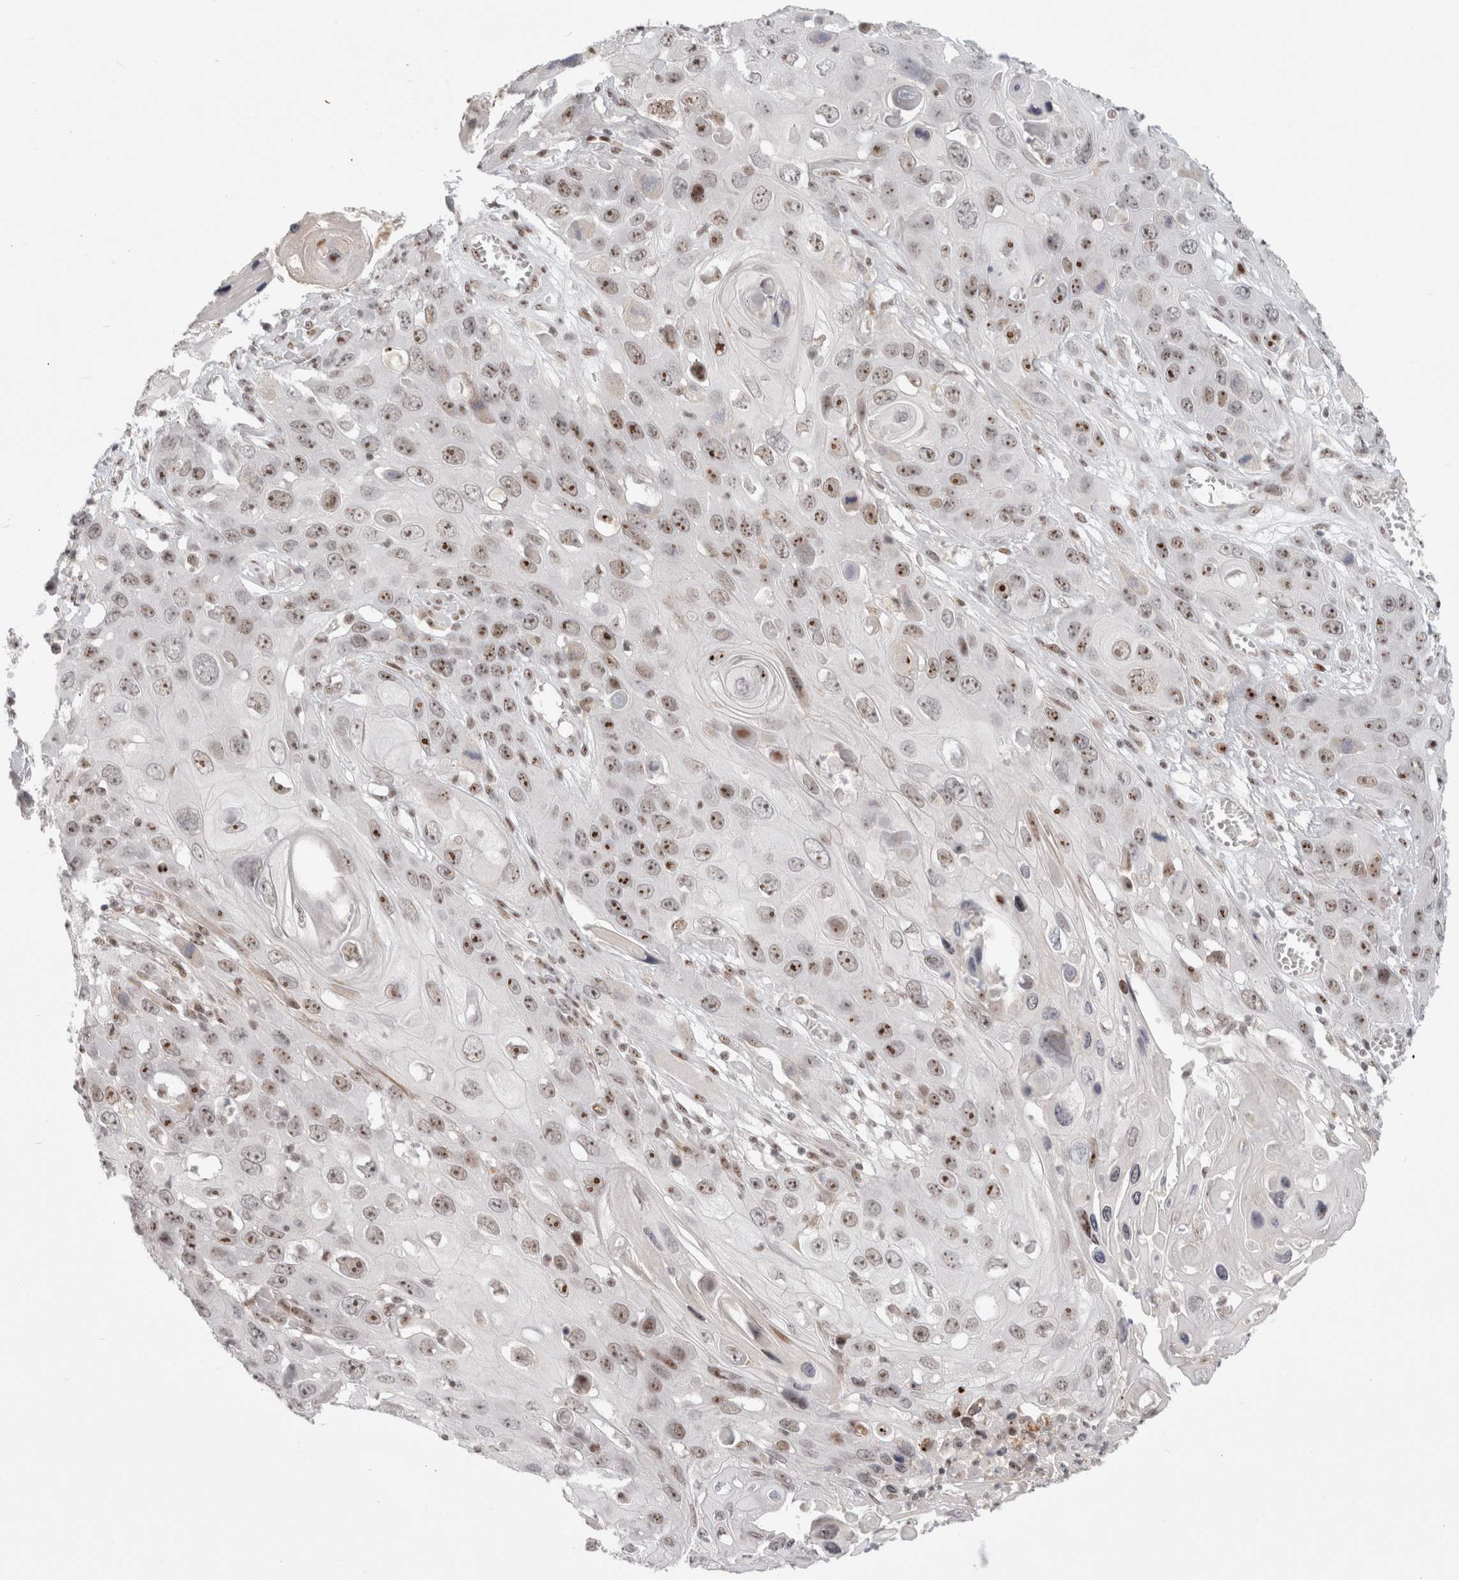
{"staining": {"intensity": "moderate", "quantity": ">75%", "location": "nuclear"}, "tissue": "skin cancer", "cell_type": "Tumor cells", "image_type": "cancer", "snomed": [{"axis": "morphology", "description": "Squamous cell carcinoma, NOS"}, {"axis": "topography", "description": "Skin"}], "caption": "An image of skin cancer stained for a protein reveals moderate nuclear brown staining in tumor cells. (Stains: DAB in brown, nuclei in blue, Microscopy: brightfield microscopy at high magnification).", "gene": "SENP6", "patient": {"sex": "male", "age": 55}}